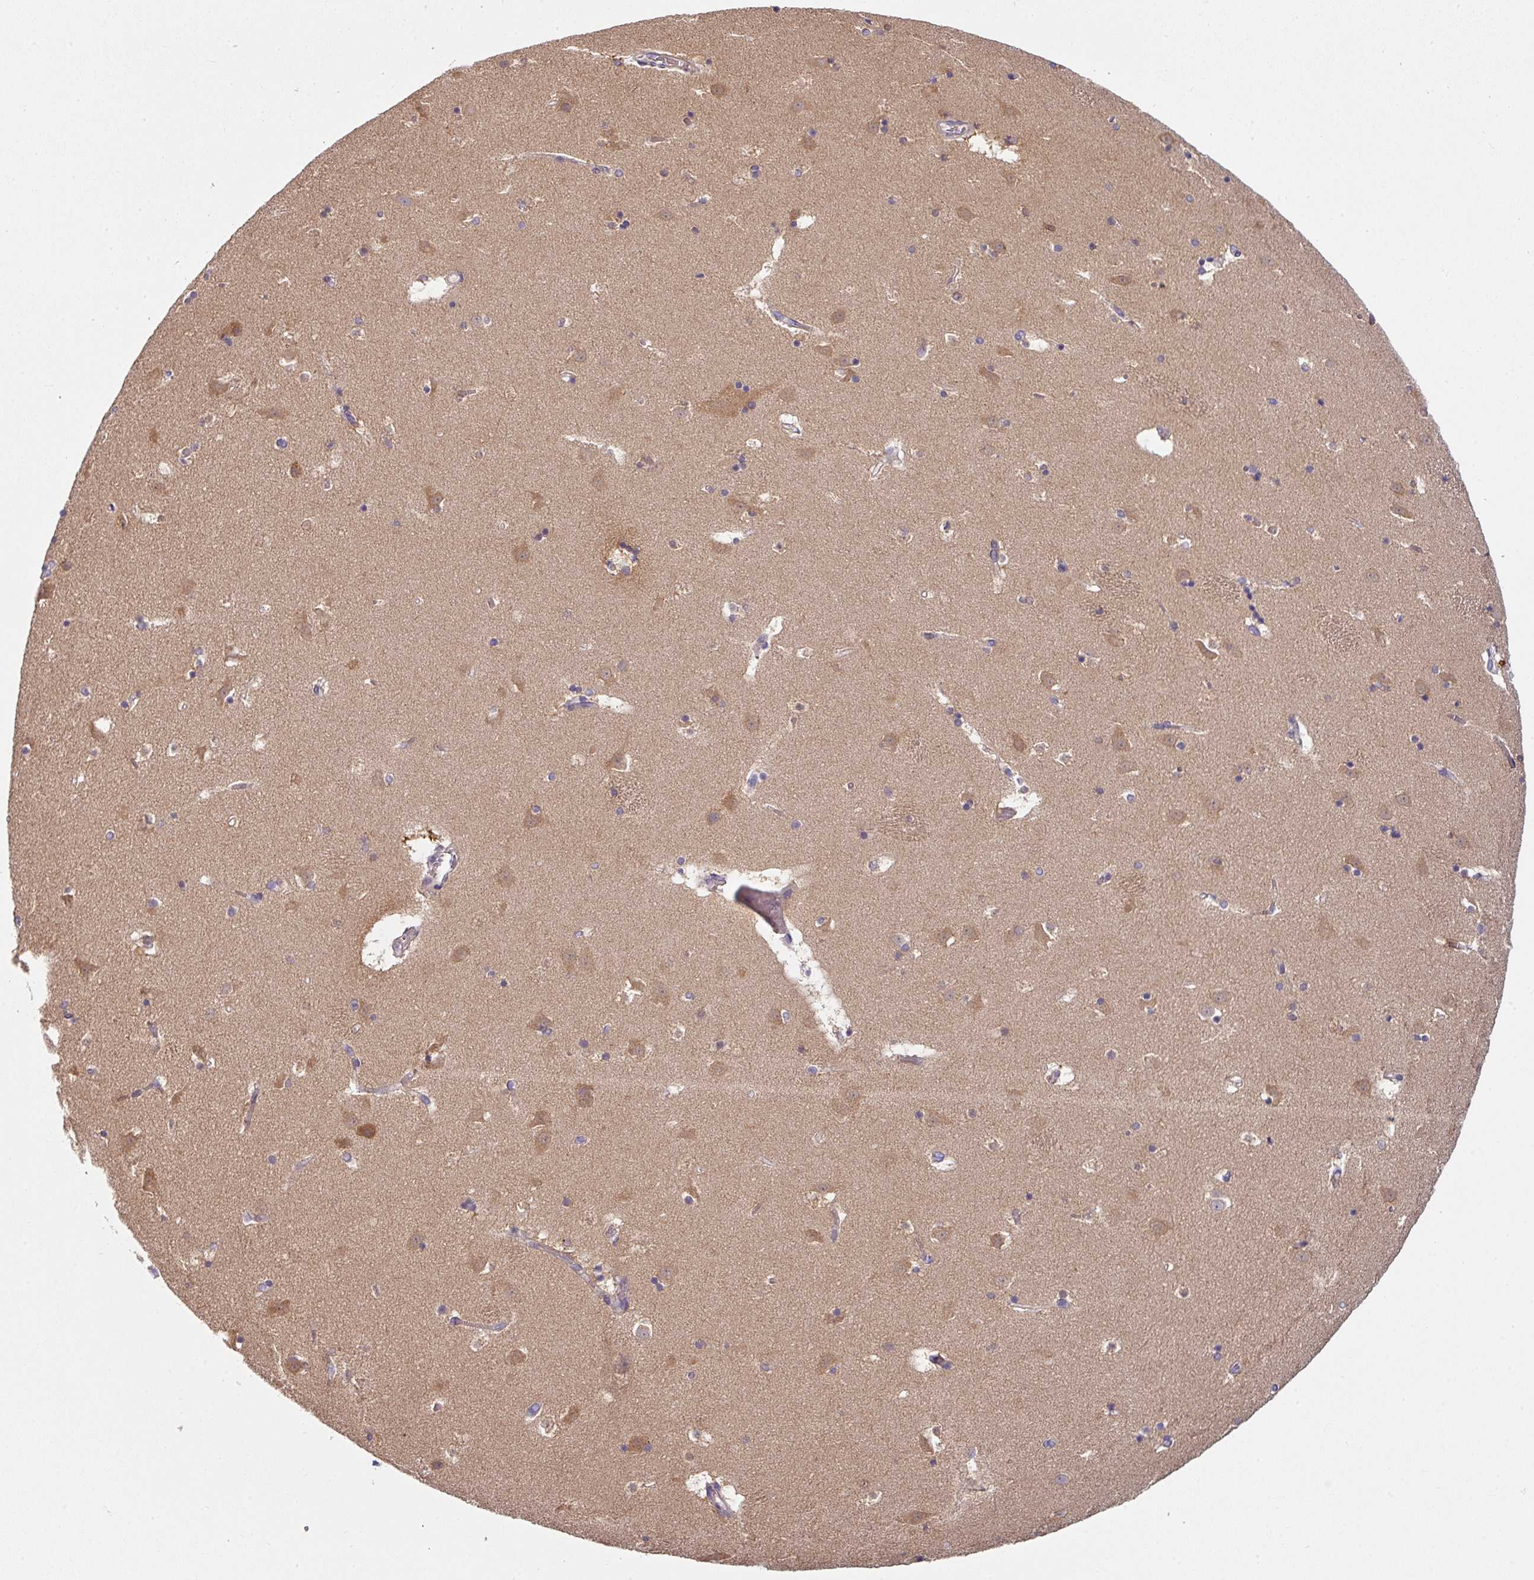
{"staining": {"intensity": "weak", "quantity": "<25%", "location": "cytoplasmic/membranous"}, "tissue": "caudate", "cell_type": "Glial cells", "image_type": "normal", "snomed": [{"axis": "morphology", "description": "Normal tissue, NOS"}, {"axis": "topography", "description": "Lateral ventricle wall"}], "caption": "DAB immunohistochemical staining of benign human caudate reveals no significant expression in glial cells.", "gene": "SLAMF6", "patient": {"sex": "male", "age": 45}}